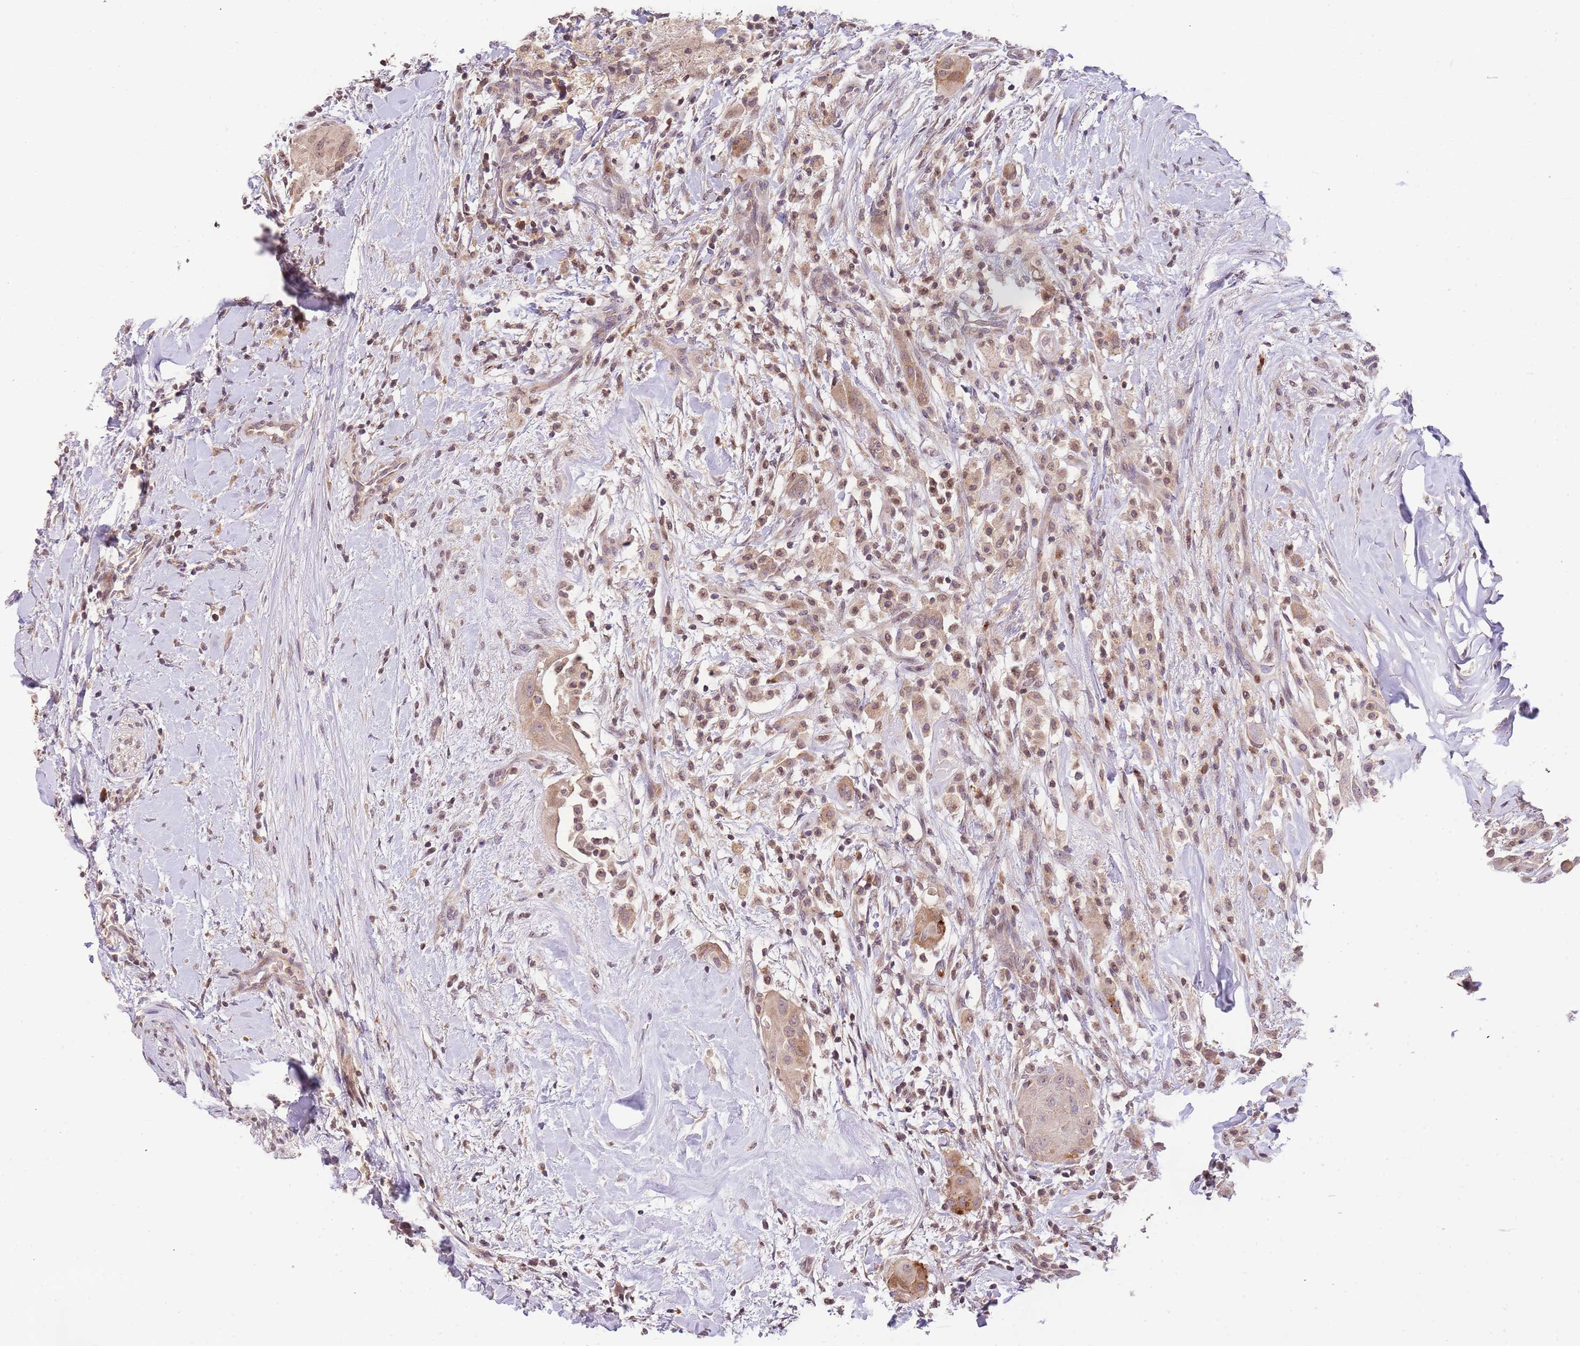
{"staining": {"intensity": "weak", "quantity": "25%-75%", "location": "cytoplasmic/membranous,nuclear"}, "tissue": "thyroid cancer", "cell_type": "Tumor cells", "image_type": "cancer", "snomed": [{"axis": "morphology", "description": "Normal tissue, NOS"}, {"axis": "morphology", "description": "Papillary adenocarcinoma, NOS"}, {"axis": "topography", "description": "Thyroid gland"}], "caption": "This micrograph exhibits papillary adenocarcinoma (thyroid) stained with immunohistochemistry (IHC) to label a protein in brown. The cytoplasmic/membranous and nuclear of tumor cells show weak positivity for the protein. Nuclei are counter-stained blue.", "gene": "SLC16A4", "patient": {"sex": "female", "age": 59}}